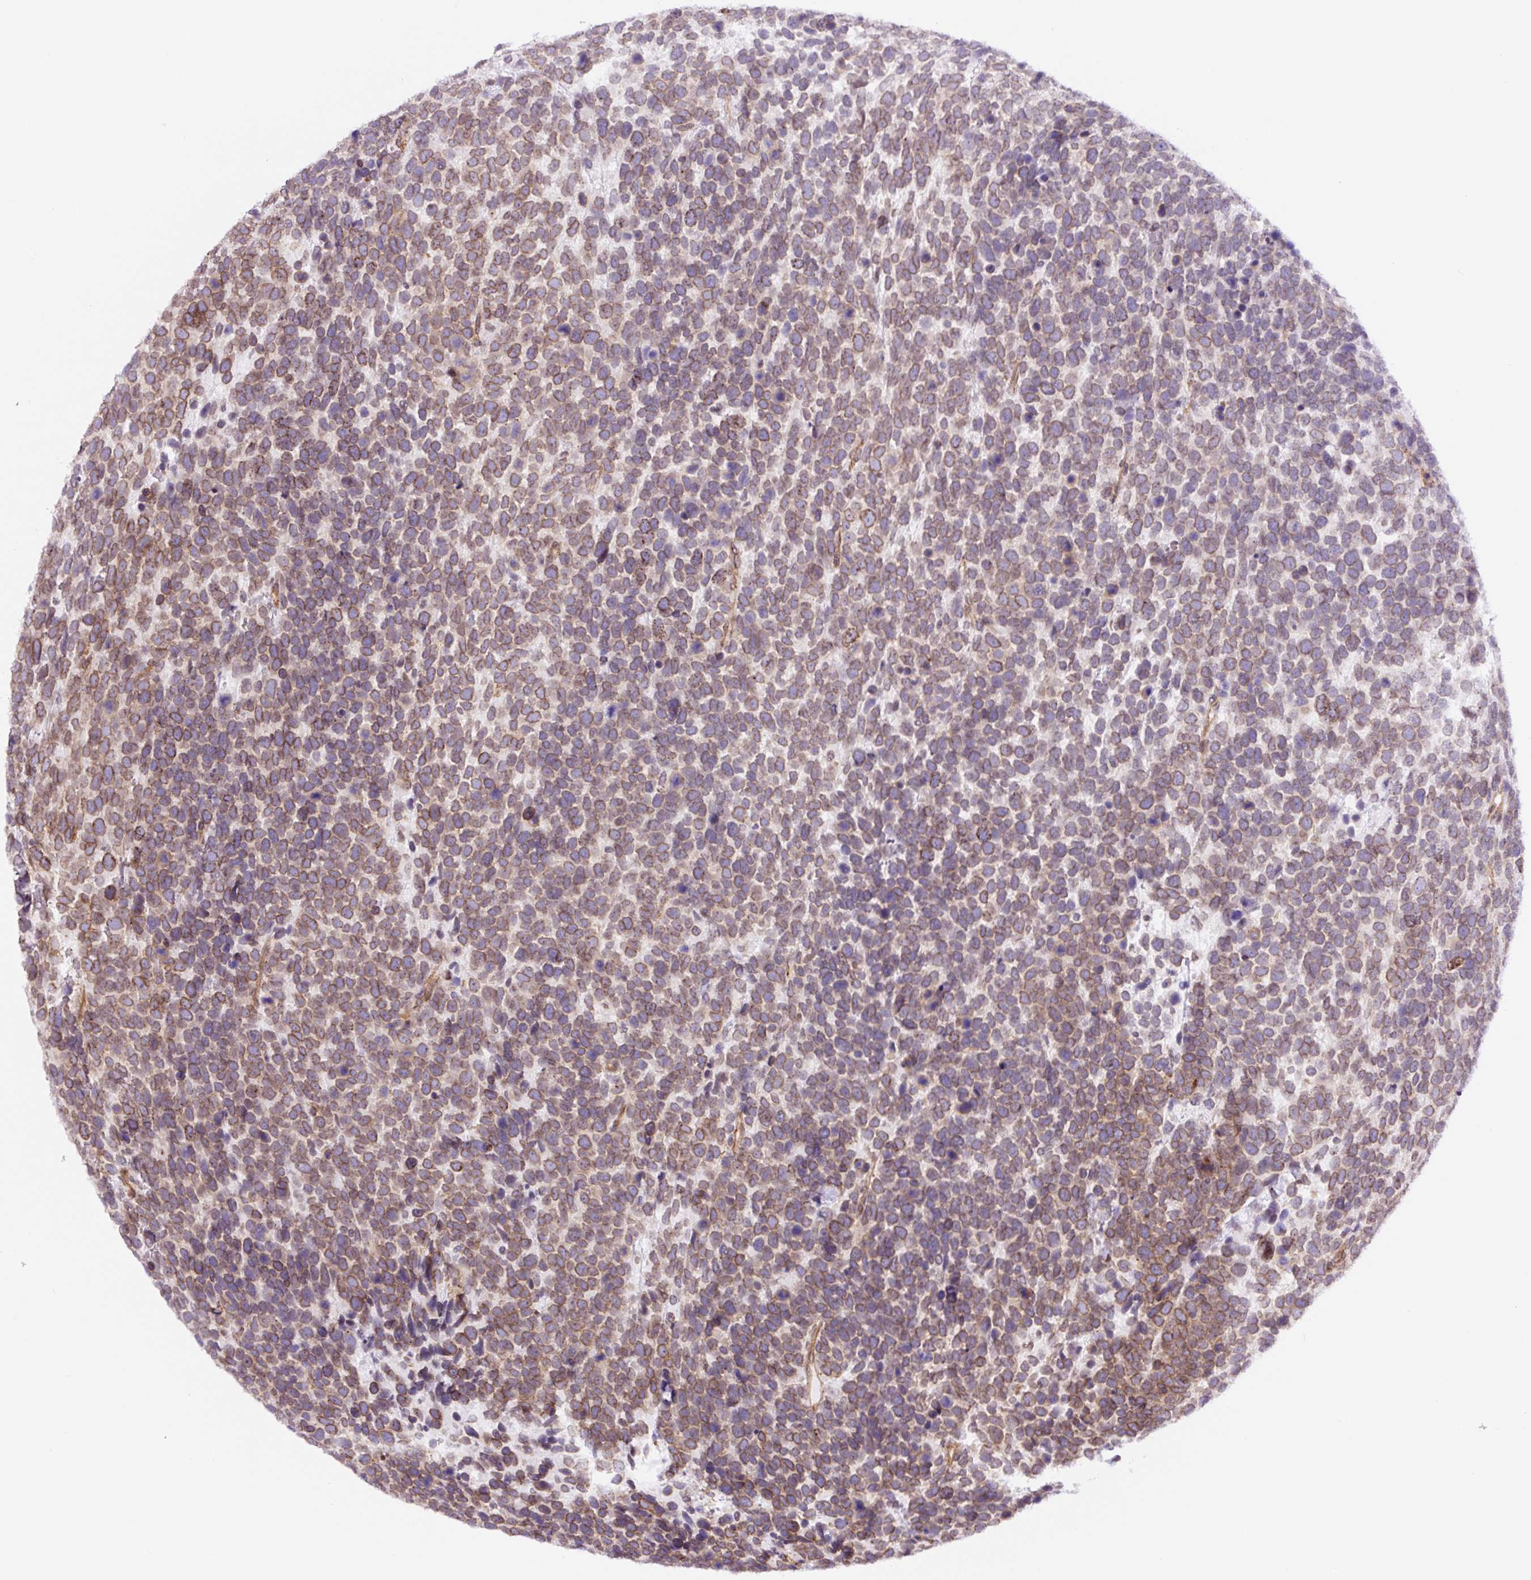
{"staining": {"intensity": "moderate", "quantity": "25%-75%", "location": "cytoplasmic/membranous,nuclear"}, "tissue": "urothelial cancer", "cell_type": "Tumor cells", "image_type": "cancer", "snomed": [{"axis": "morphology", "description": "Urothelial carcinoma, High grade"}, {"axis": "topography", "description": "Urinary bladder"}], "caption": "Moderate cytoplasmic/membranous and nuclear positivity for a protein is identified in approximately 25%-75% of tumor cells of urothelial carcinoma (high-grade) using immunohistochemistry (IHC).", "gene": "MYO5C", "patient": {"sex": "female", "age": 82}}